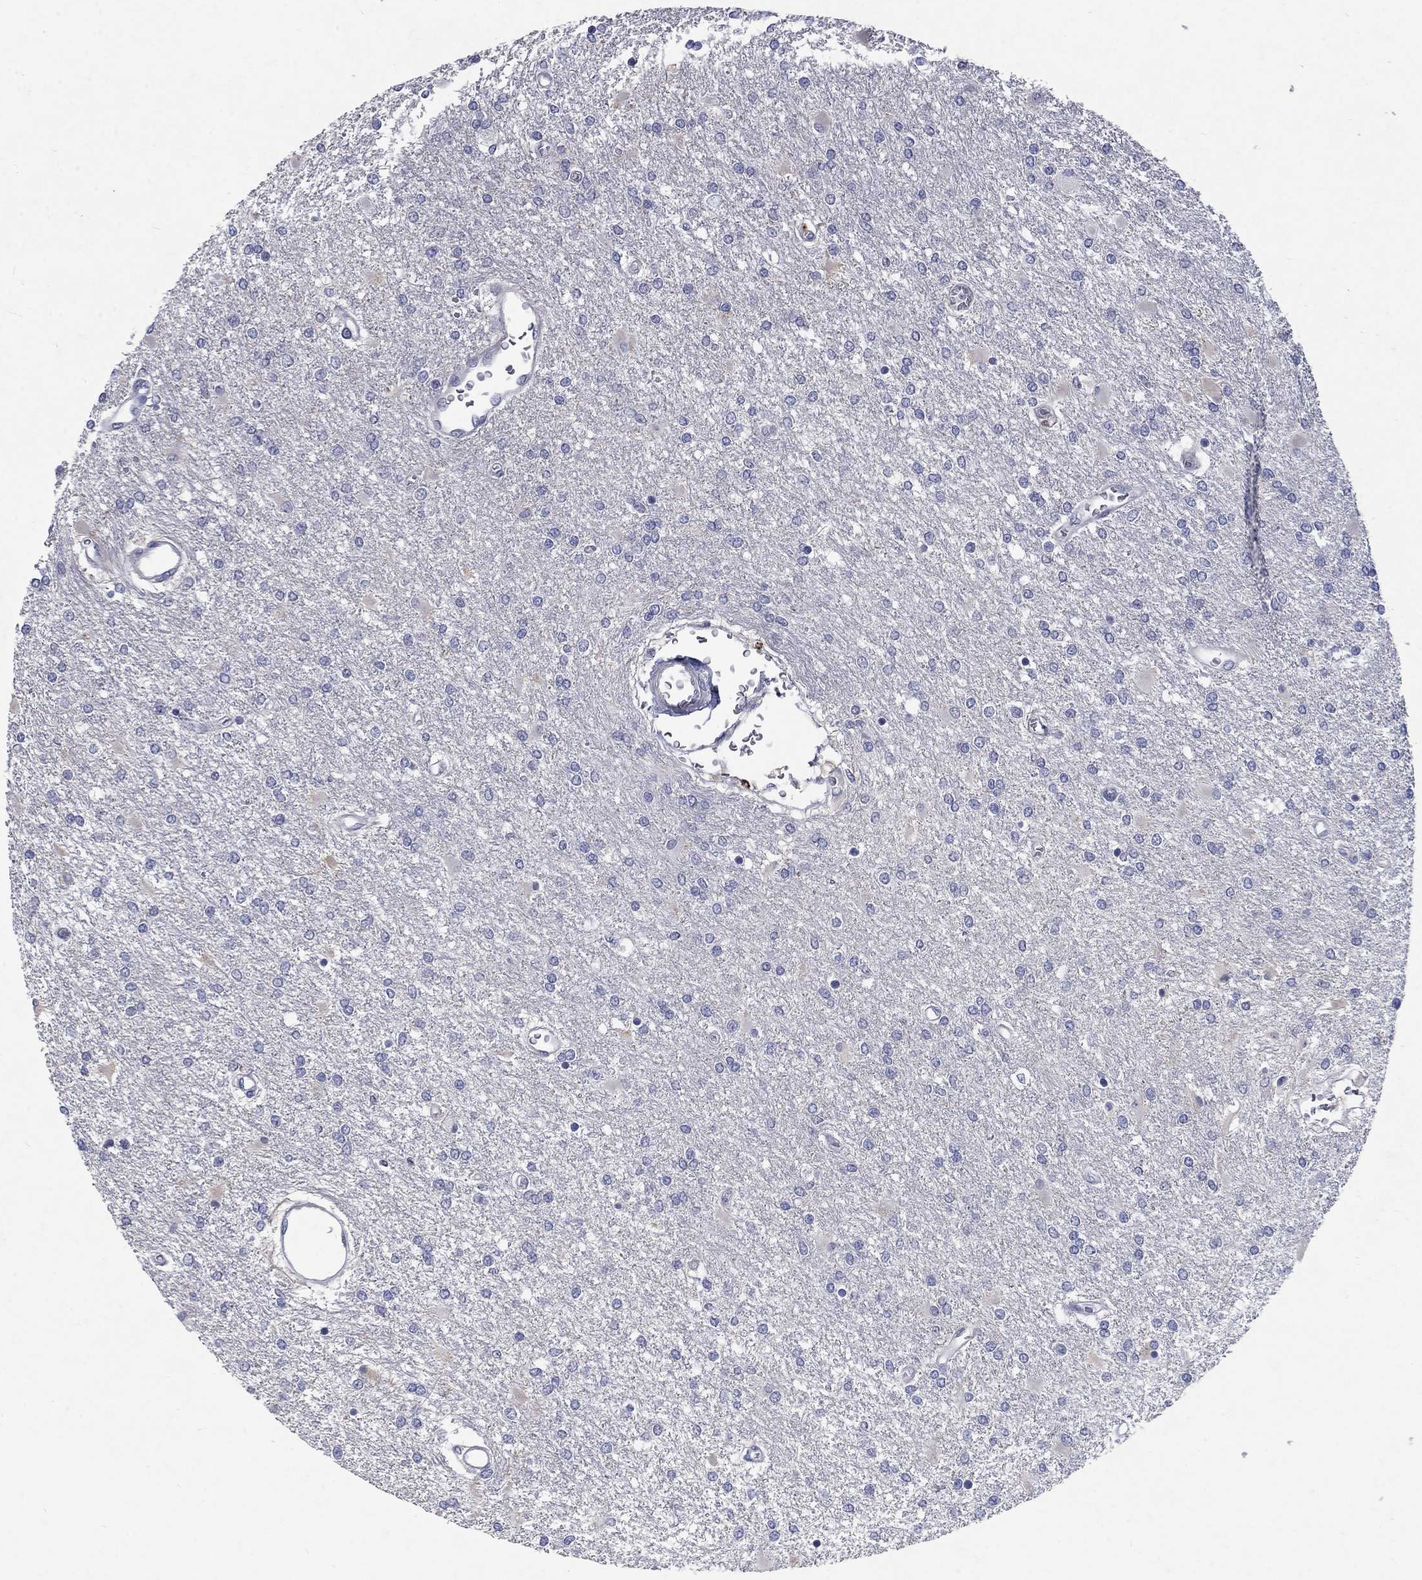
{"staining": {"intensity": "negative", "quantity": "none", "location": "none"}, "tissue": "glioma", "cell_type": "Tumor cells", "image_type": "cancer", "snomed": [{"axis": "morphology", "description": "Glioma, malignant, High grade"}, {"axis": "topography", "description": "Cerebral cortex"}], "caption": "This is a micrograph of IHC staining of high-grade glioma (malignant), which shows no expression in tumor cells. The staining is performed using DAB brown chromogen with nuclei counter-stained in using hematoxylin.", "gene": "GZMA", "patient": {"sex": "male", "age": 79}}